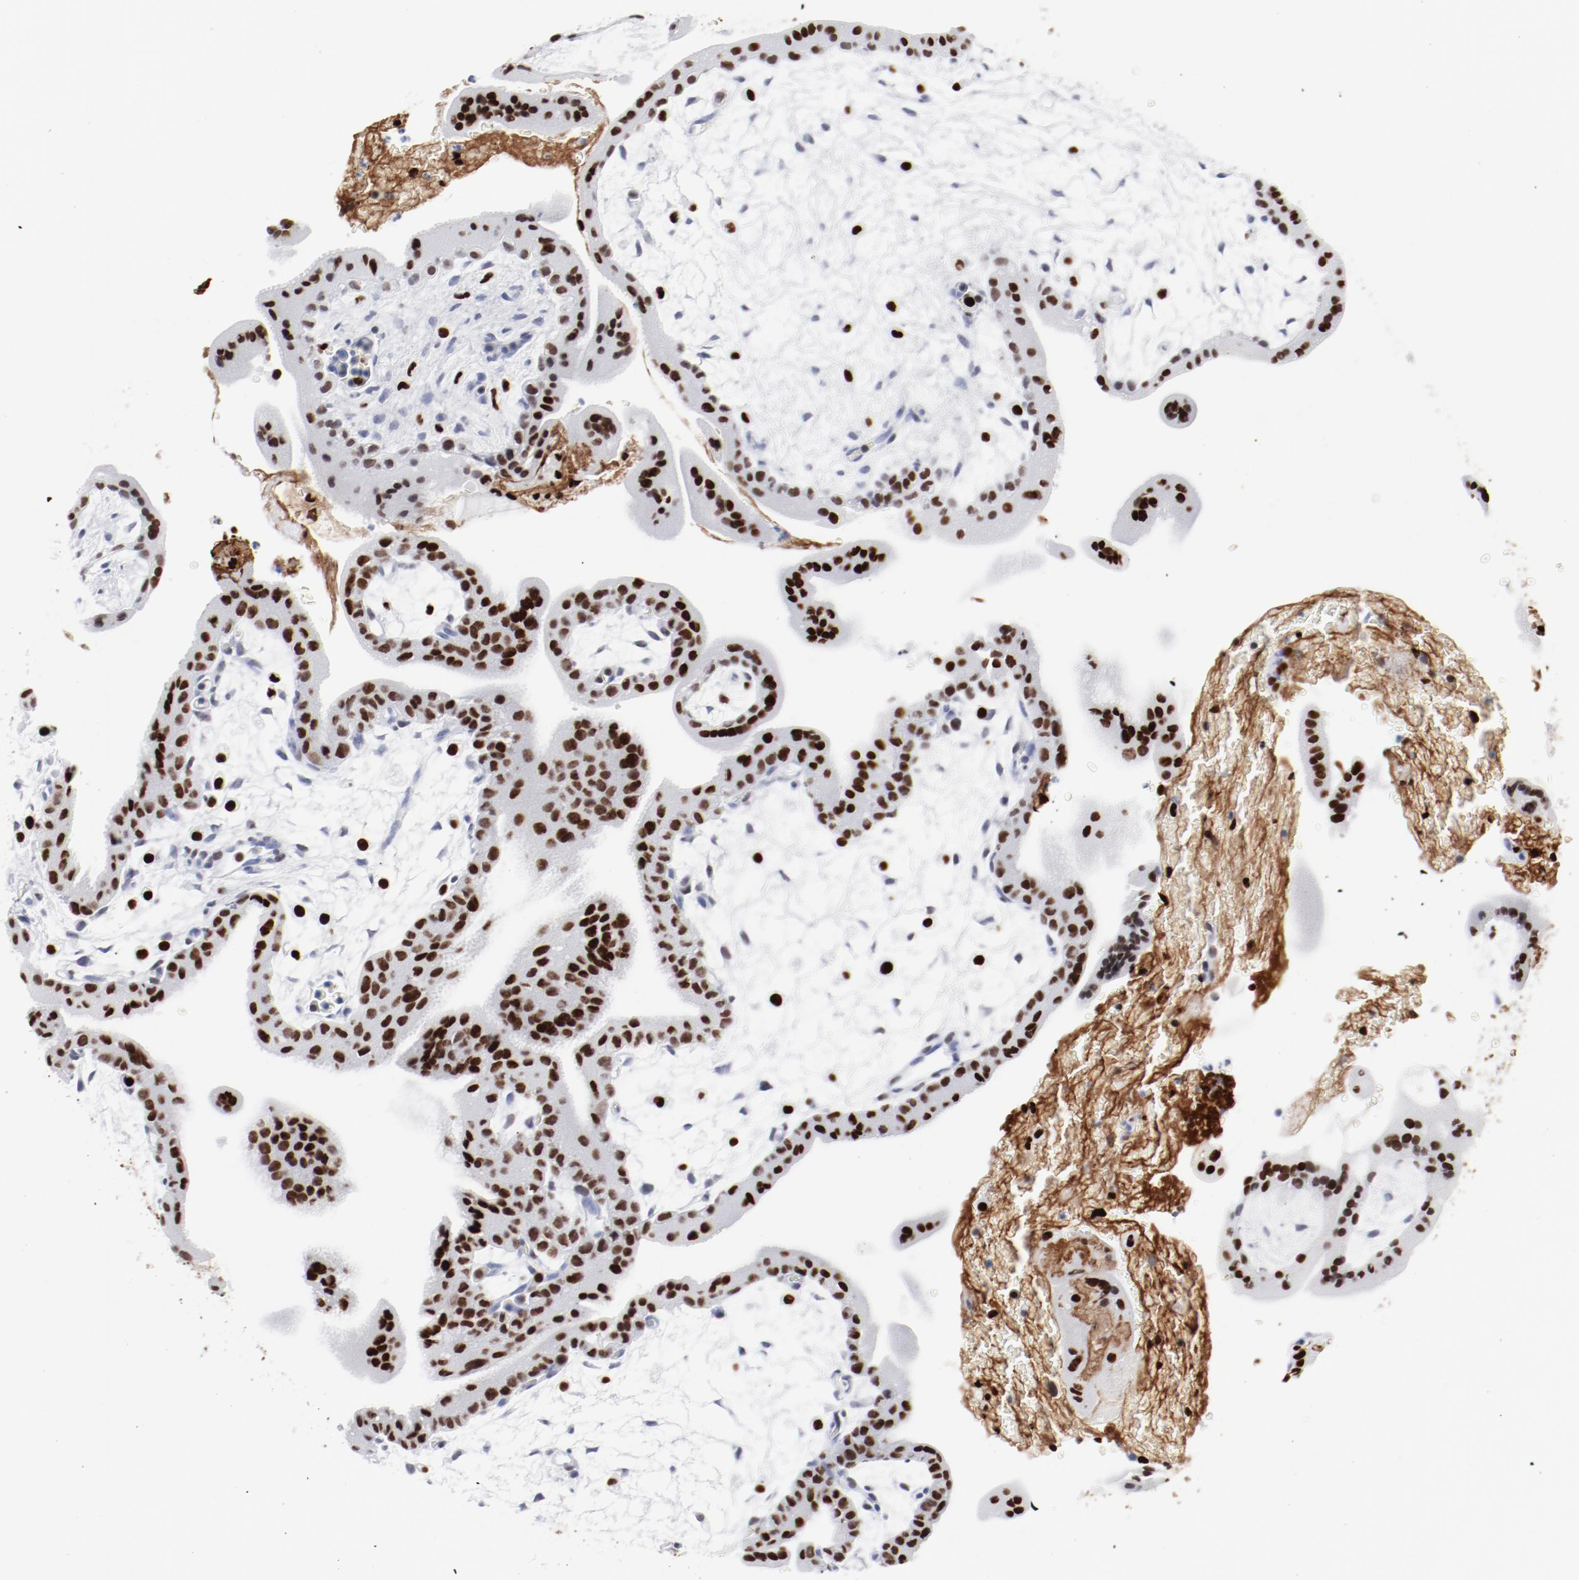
{"staining": {"intensity": "strong", "quantity": ">75%", "location": "nuclear"}, "tissue": "placenta", "cell_type": "Decidual cells", "image_type": "normal", "snomed": [{"axis": "morphology", "description": "Normal tissue, NOS"}, {"axis": "topography", "description": "Placenta"}], "caption": "Brown immunohistochemical staining in benign human placenta reveals strong nuclear expression in about >75% of decidual cells.", "gene": "SMARCC2", "patient": {"sex": "female", "age": 35}}